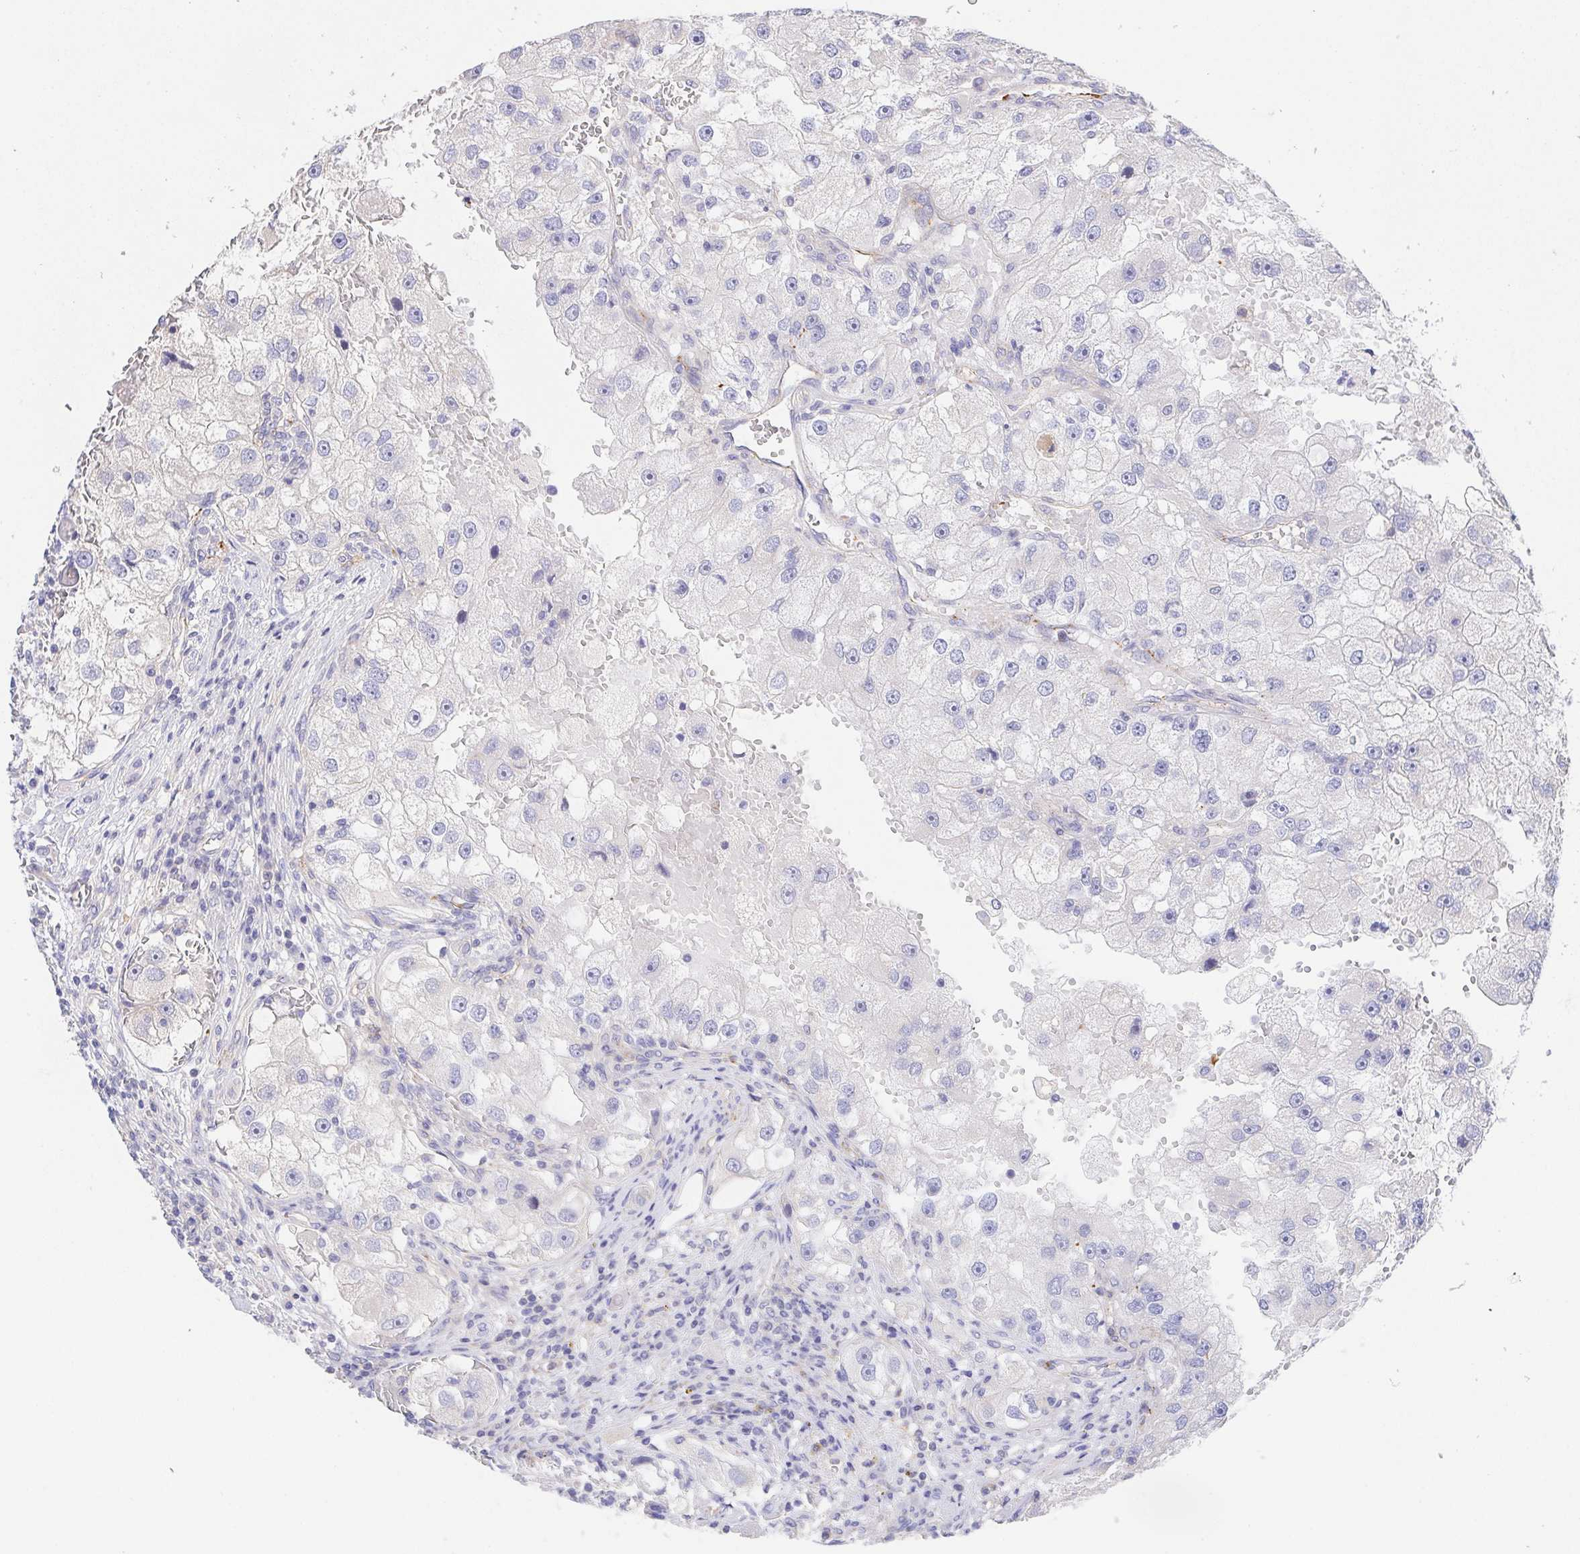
{"staining": {"intensity": "negative", "quantity": "none", "location": "none"}, "tissue": "renal cancer", "cell_type": "Tumor cells", "image_type": "cancer", "snomed": [{"axis": "morphology", "description": "Adenocarcinoma, NOS"}, {"axis": "topography", "description": "Kidney"}], "caption": "This is an immunohistochemistry micrograph of renal cancer (adenocarcinoma). There is no expression in tumor cells.", "gene": "PRG3", "patient": {"sex": "male", "age": 63}}